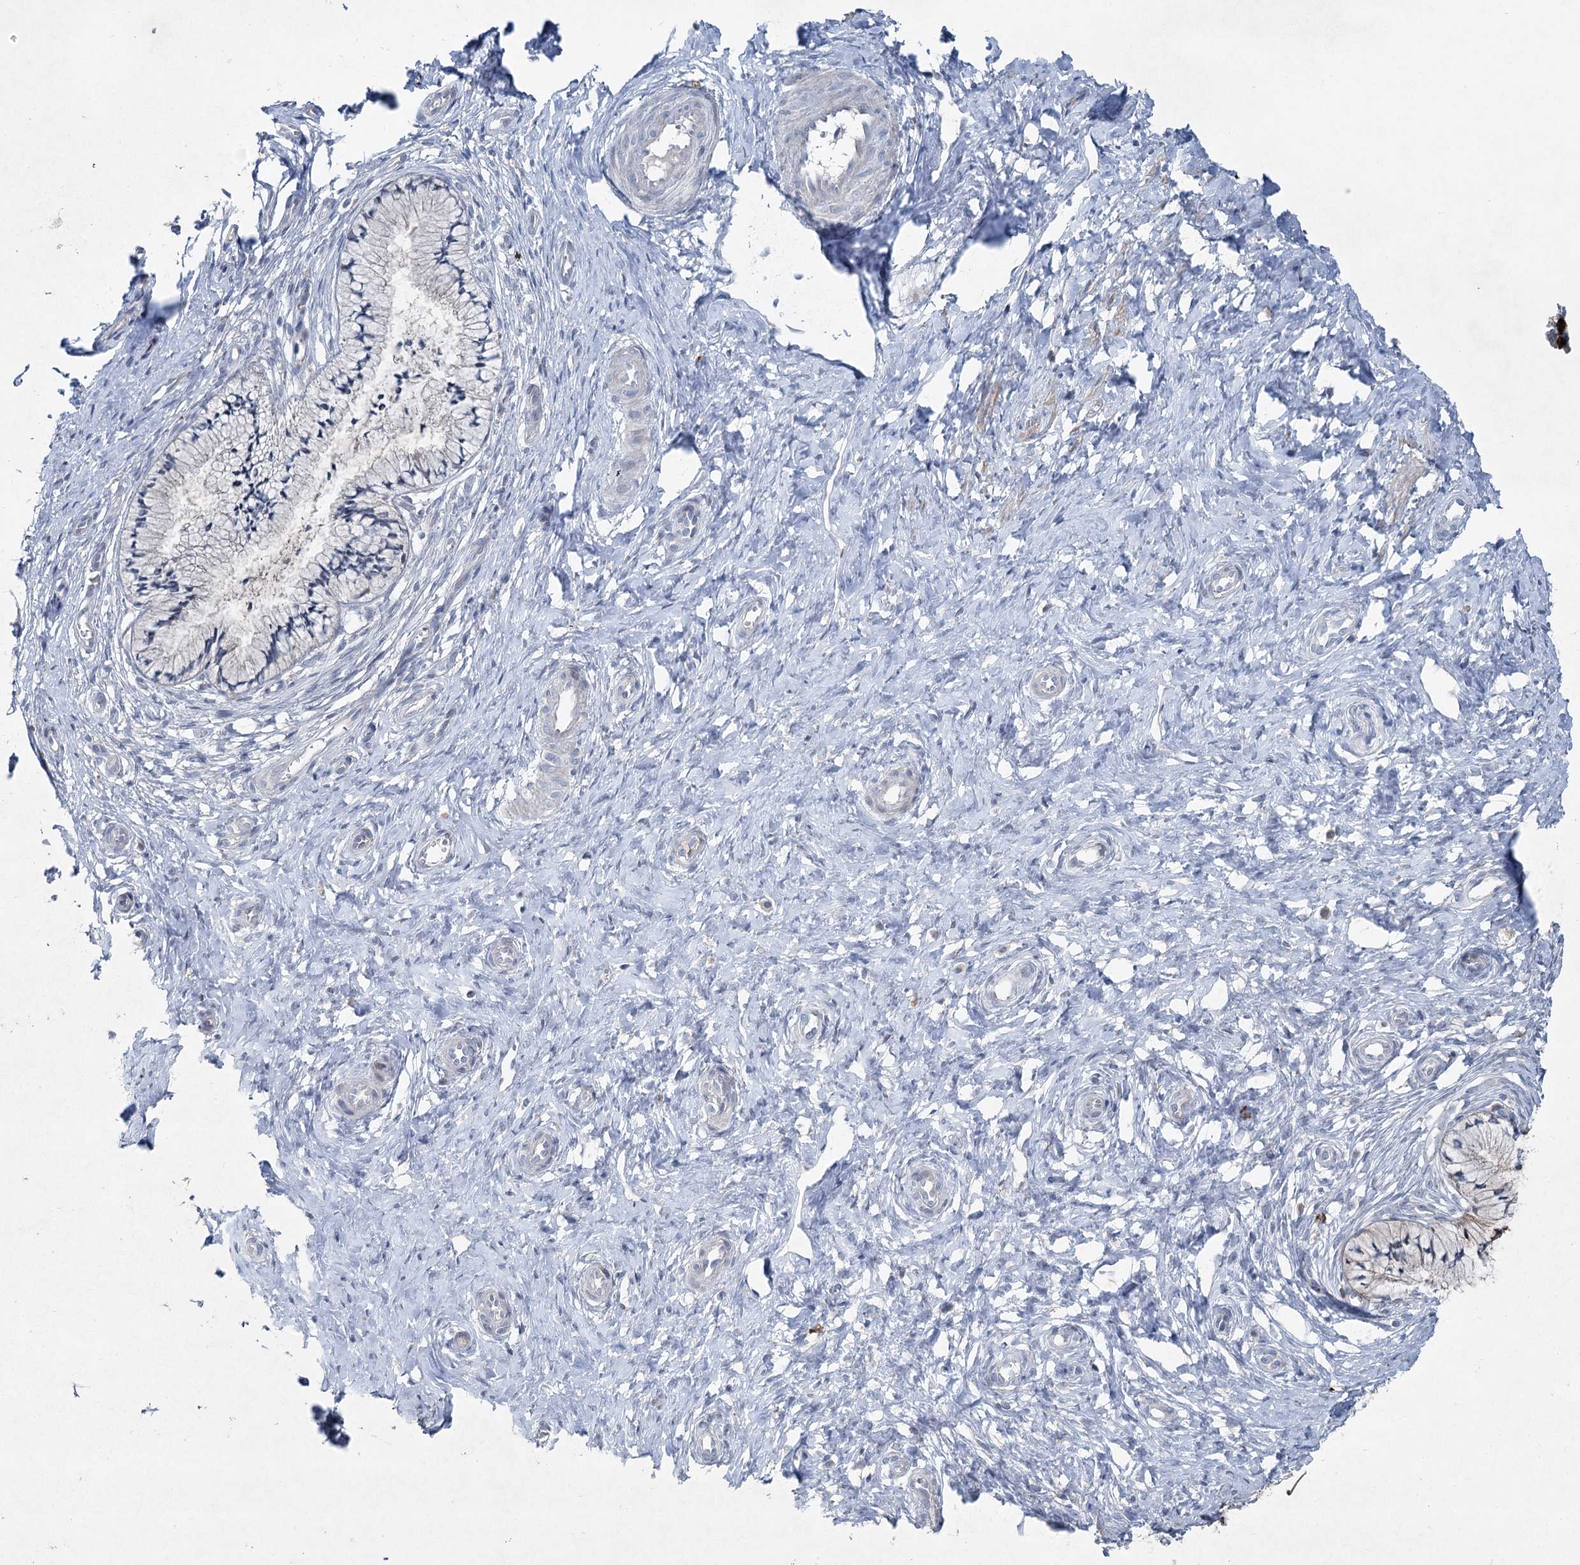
{"staining": {"intensity": "weak", "quantity": "<25%", "location": "cytoplasmic/membranous"}, "tissue": "cervix", "cell_type": "Glandular cells", "image_type": "normal", "snomed": [{"axis": "morphology", "description": "Normal tissue, NOS"}, {"axis": "topography", "description": "Cervix"}], "caption": "The immunohistochemistry histopathology image has no significant positivity in glandular cells of cervix. (IHC, brightfield microscopy, high magnification).", "gene": "ENSG00000285330", "patient": {"sex": "female", "age": 36}}